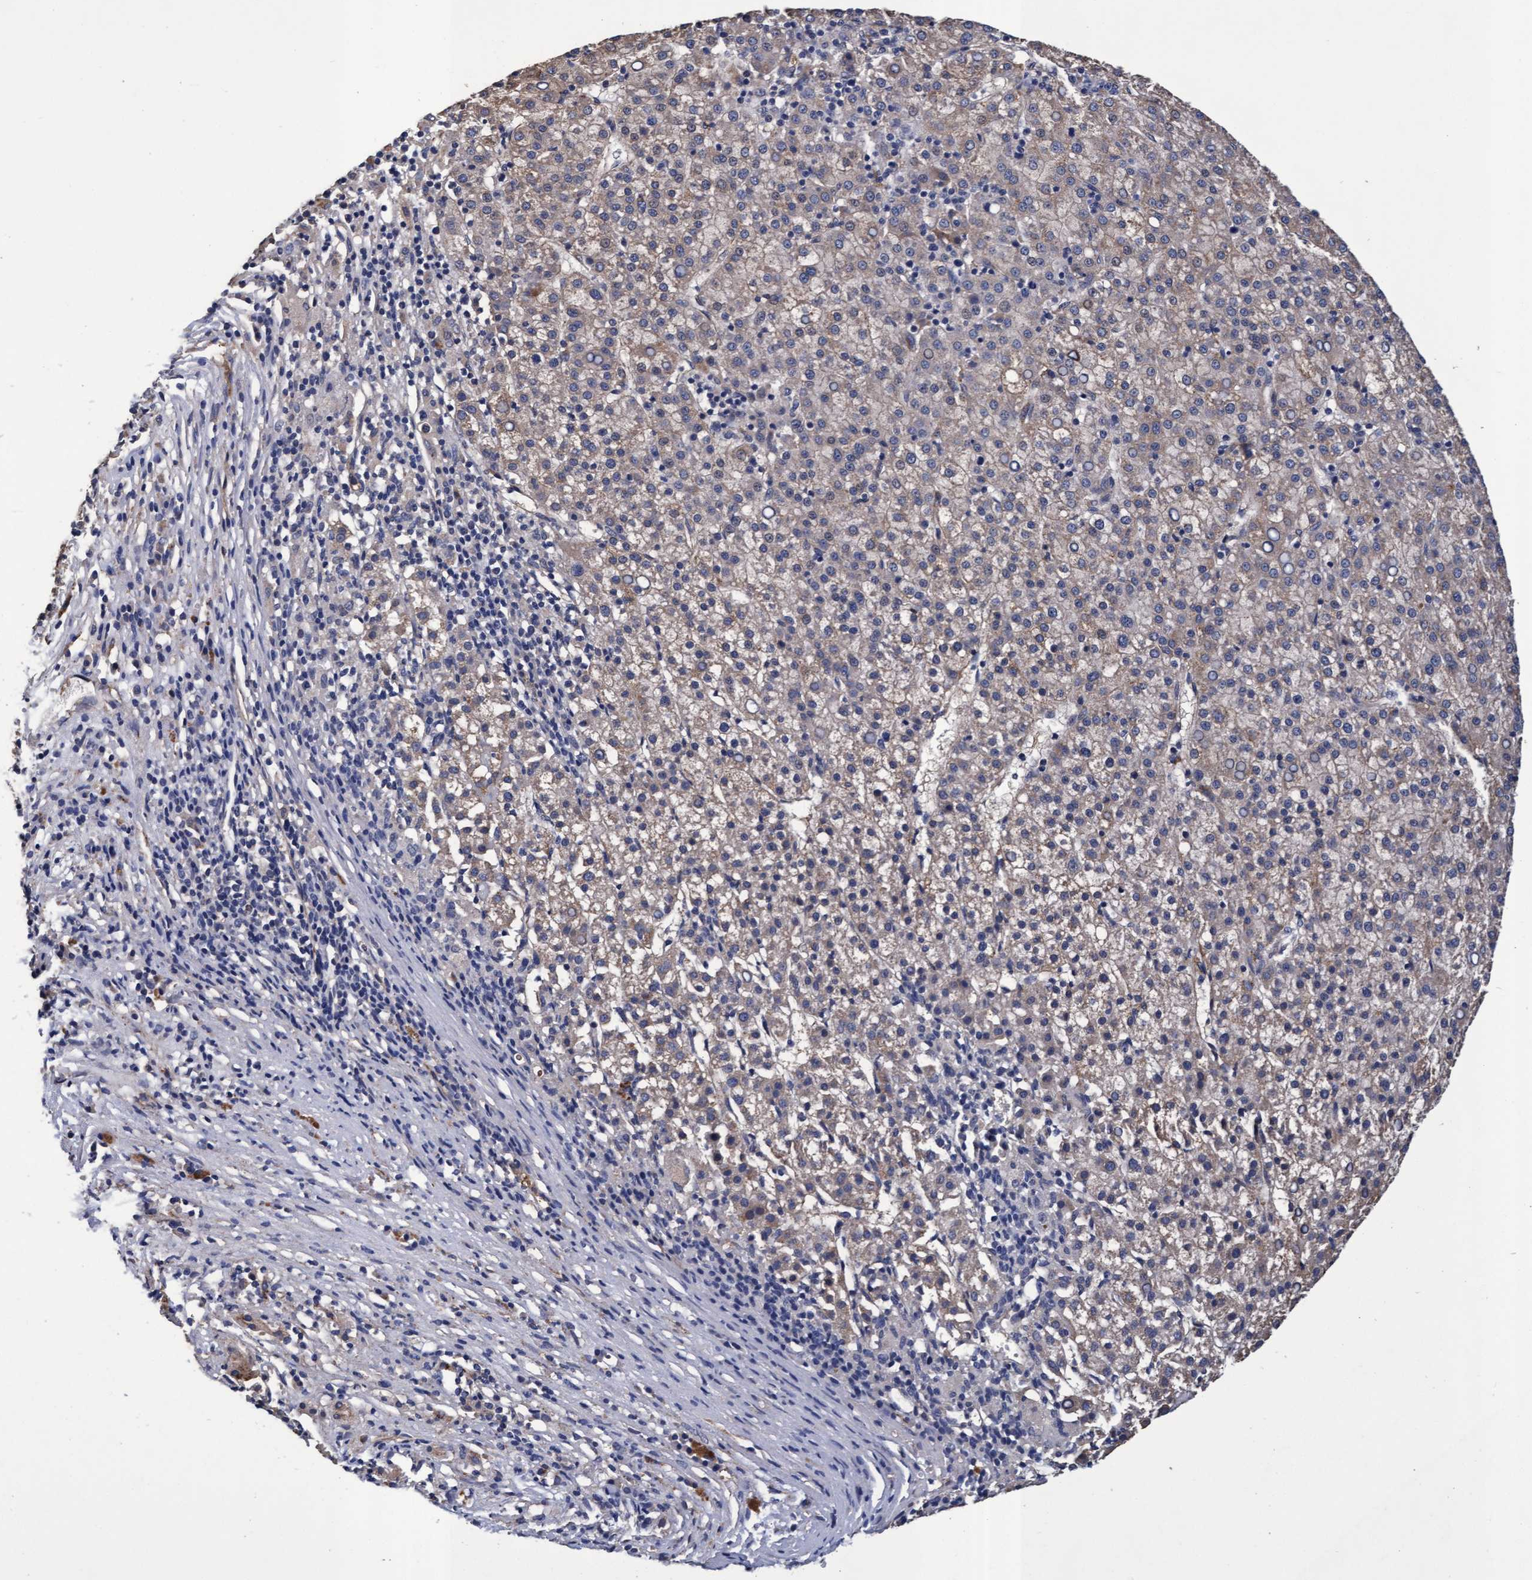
{"staining": {"intensity": "weak", "quantity": "25%-75%", "location": "cytoplasmic/membranous"}, "tissue": "liver cancer", "cell_type": "Tumor cells", "image_type": "cancer", "snomed": [{"axis": "morphology", "description": "Carcinoma, Hepatocellular, NOS"}, {"axis": "topography", "description": "Liver"}], "caption": "Liver hepatocellular carcinoma was stained to show a protein in brown. There is low levels of weak cytoplasmic/membranous positivity in about 25%-75% of tumor cells.", "gene": "CPQ", "patient": {"sex": "female", "age": 58}}